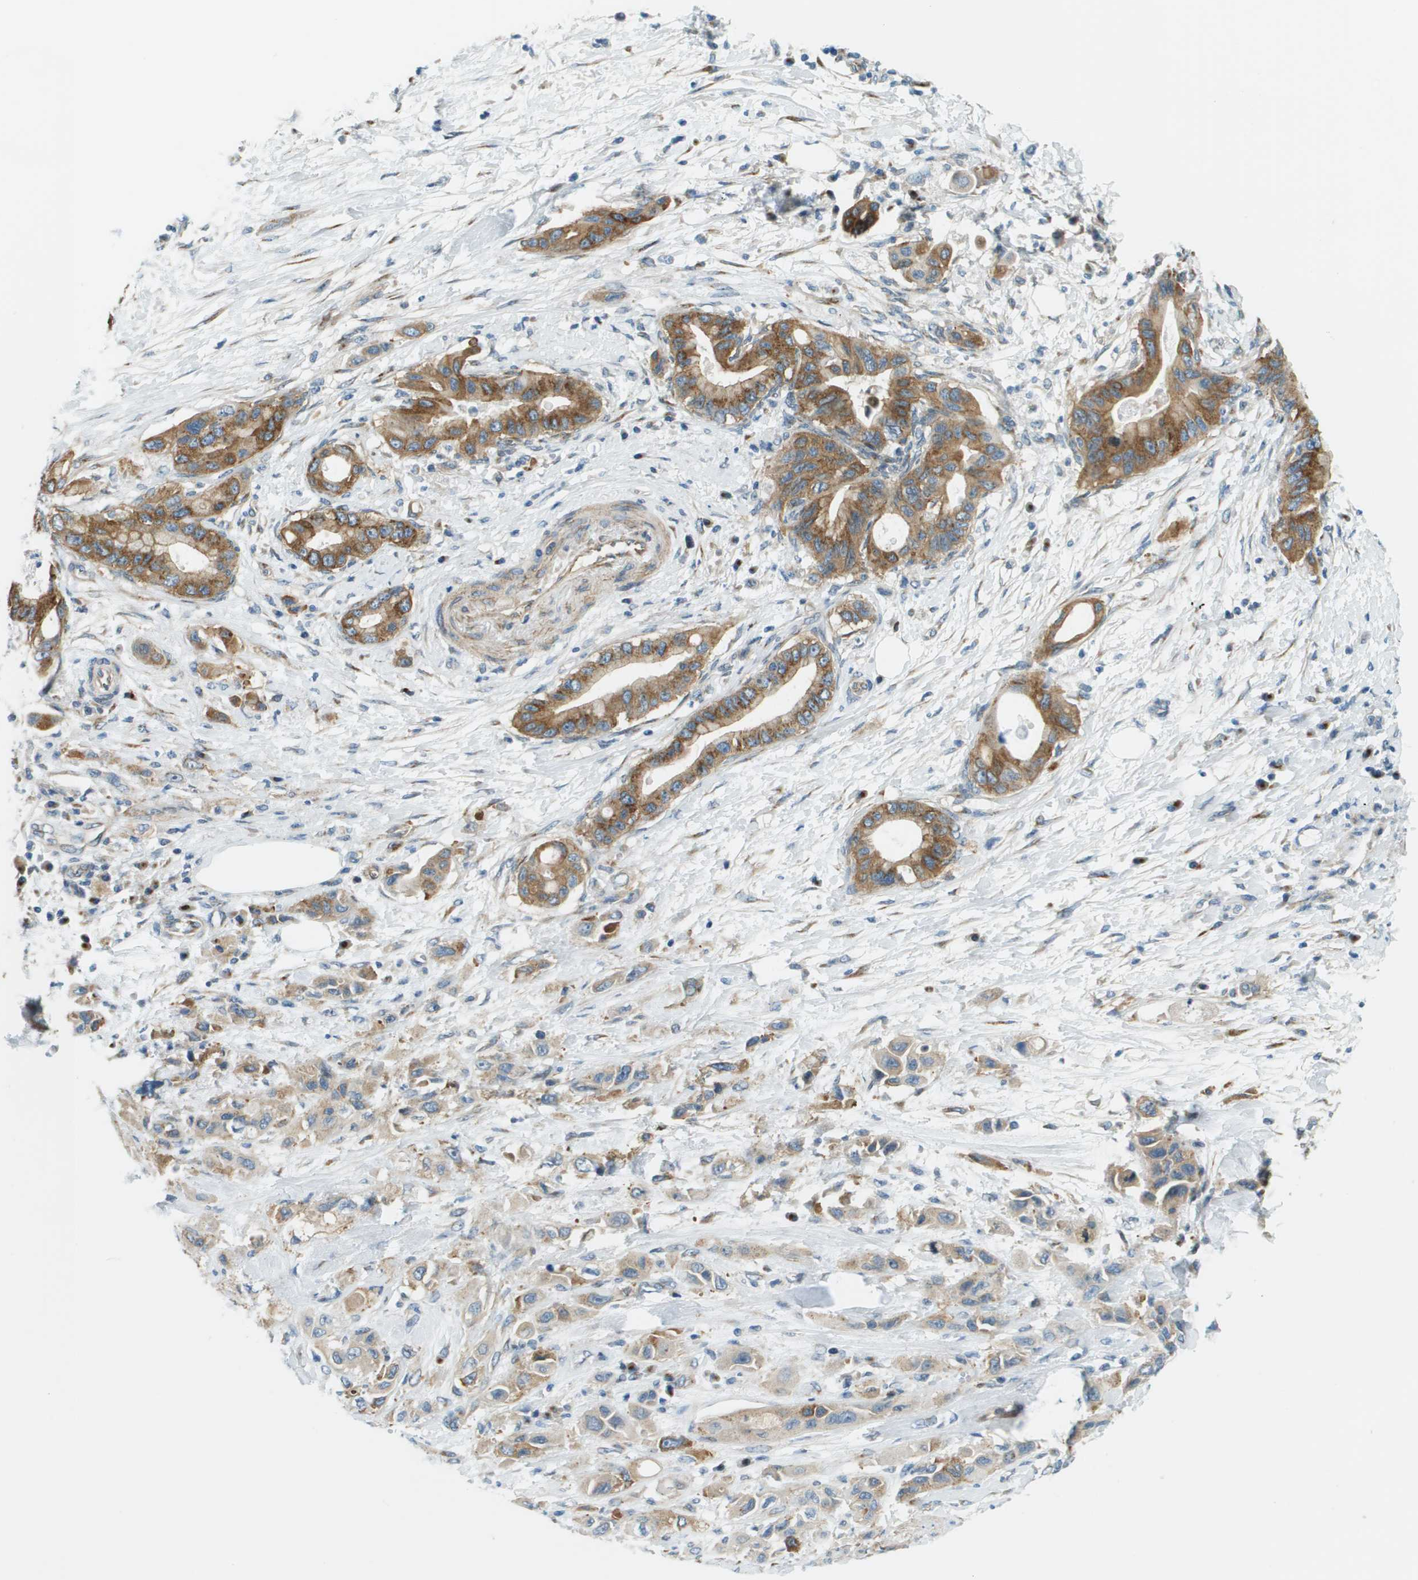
{"staining": {"intensity": "moderate", "quantity": ">75%", "location": "cytoplasmic/membranous"}, "tissue": "pancreatic cancer", "cell_type": "Tumor cells", "image_type": "cancer", "snomed": [{"axis": "morphology", "description": "Adenocarcinoma, NOS"}, {"axis": "topography", "description": "Pancreas"}], "caption": "A medium amount of moderate cytoplasmic/membranous expression is appreciated in about >75% of tumor cells in pancreatic adenocarcinoma tissue.", "gene": "ACBD3", "patient": {"sex": "female", "age": 73}}